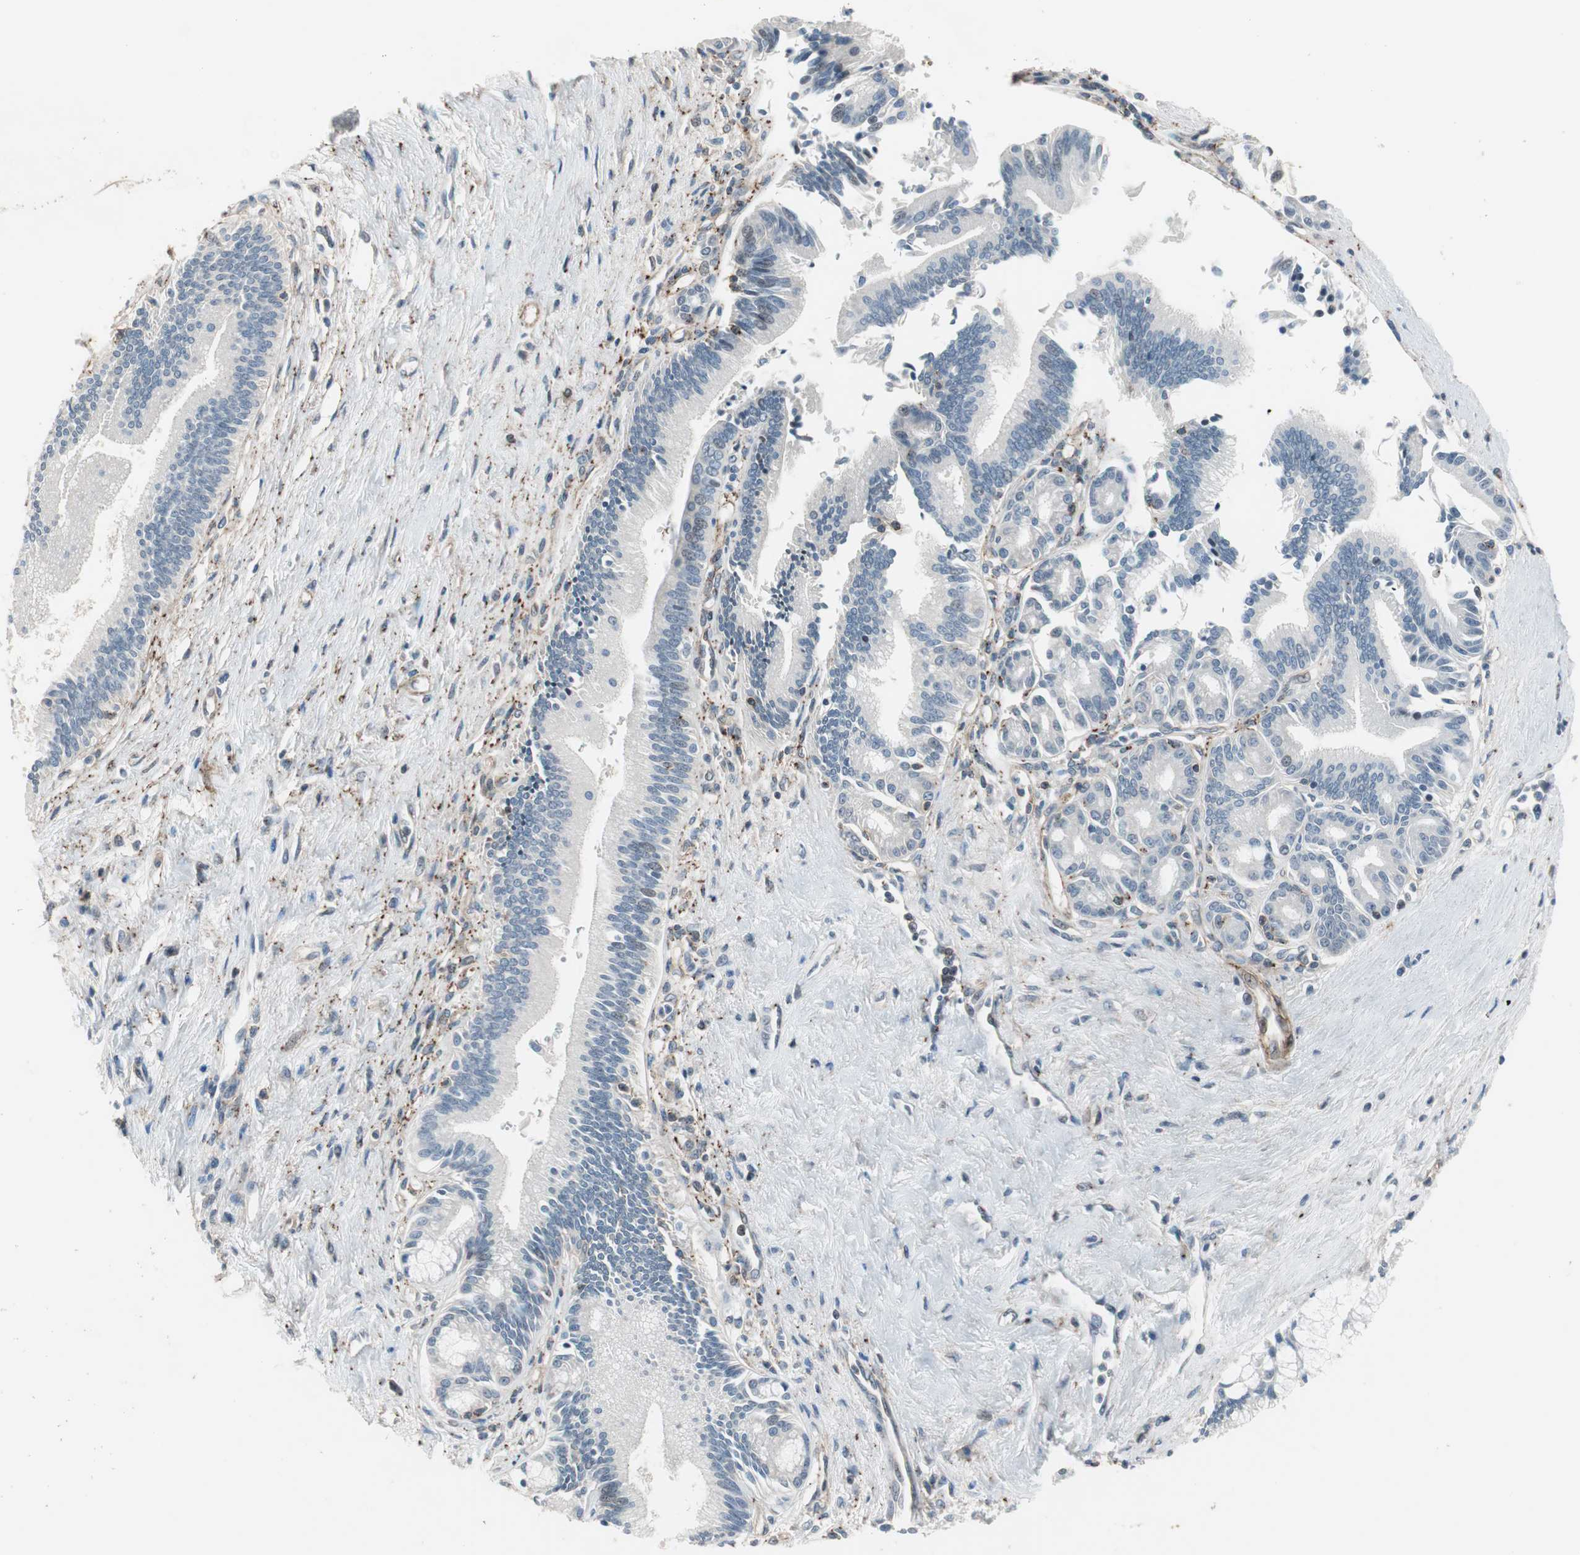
{"staining": {"intensity": "weak", "quantity": "<25%", "location": "nuclear"}, "tissue": "pancreatic cancer", "cell_type": "Tumor cells", "image_type": "cancer", "snomed": [{"axis": "morphology", "description": "Adenocarcinoma, NOS"}, {"axis": "topography", "description": "Pancreas"}], "caption": "Pancreatic adenocarcinoma stained for a protein using IHC exhibits no expression tumor cells.", "gene": "GRHL1", "patient": {"sex": "male", "age": 59}}